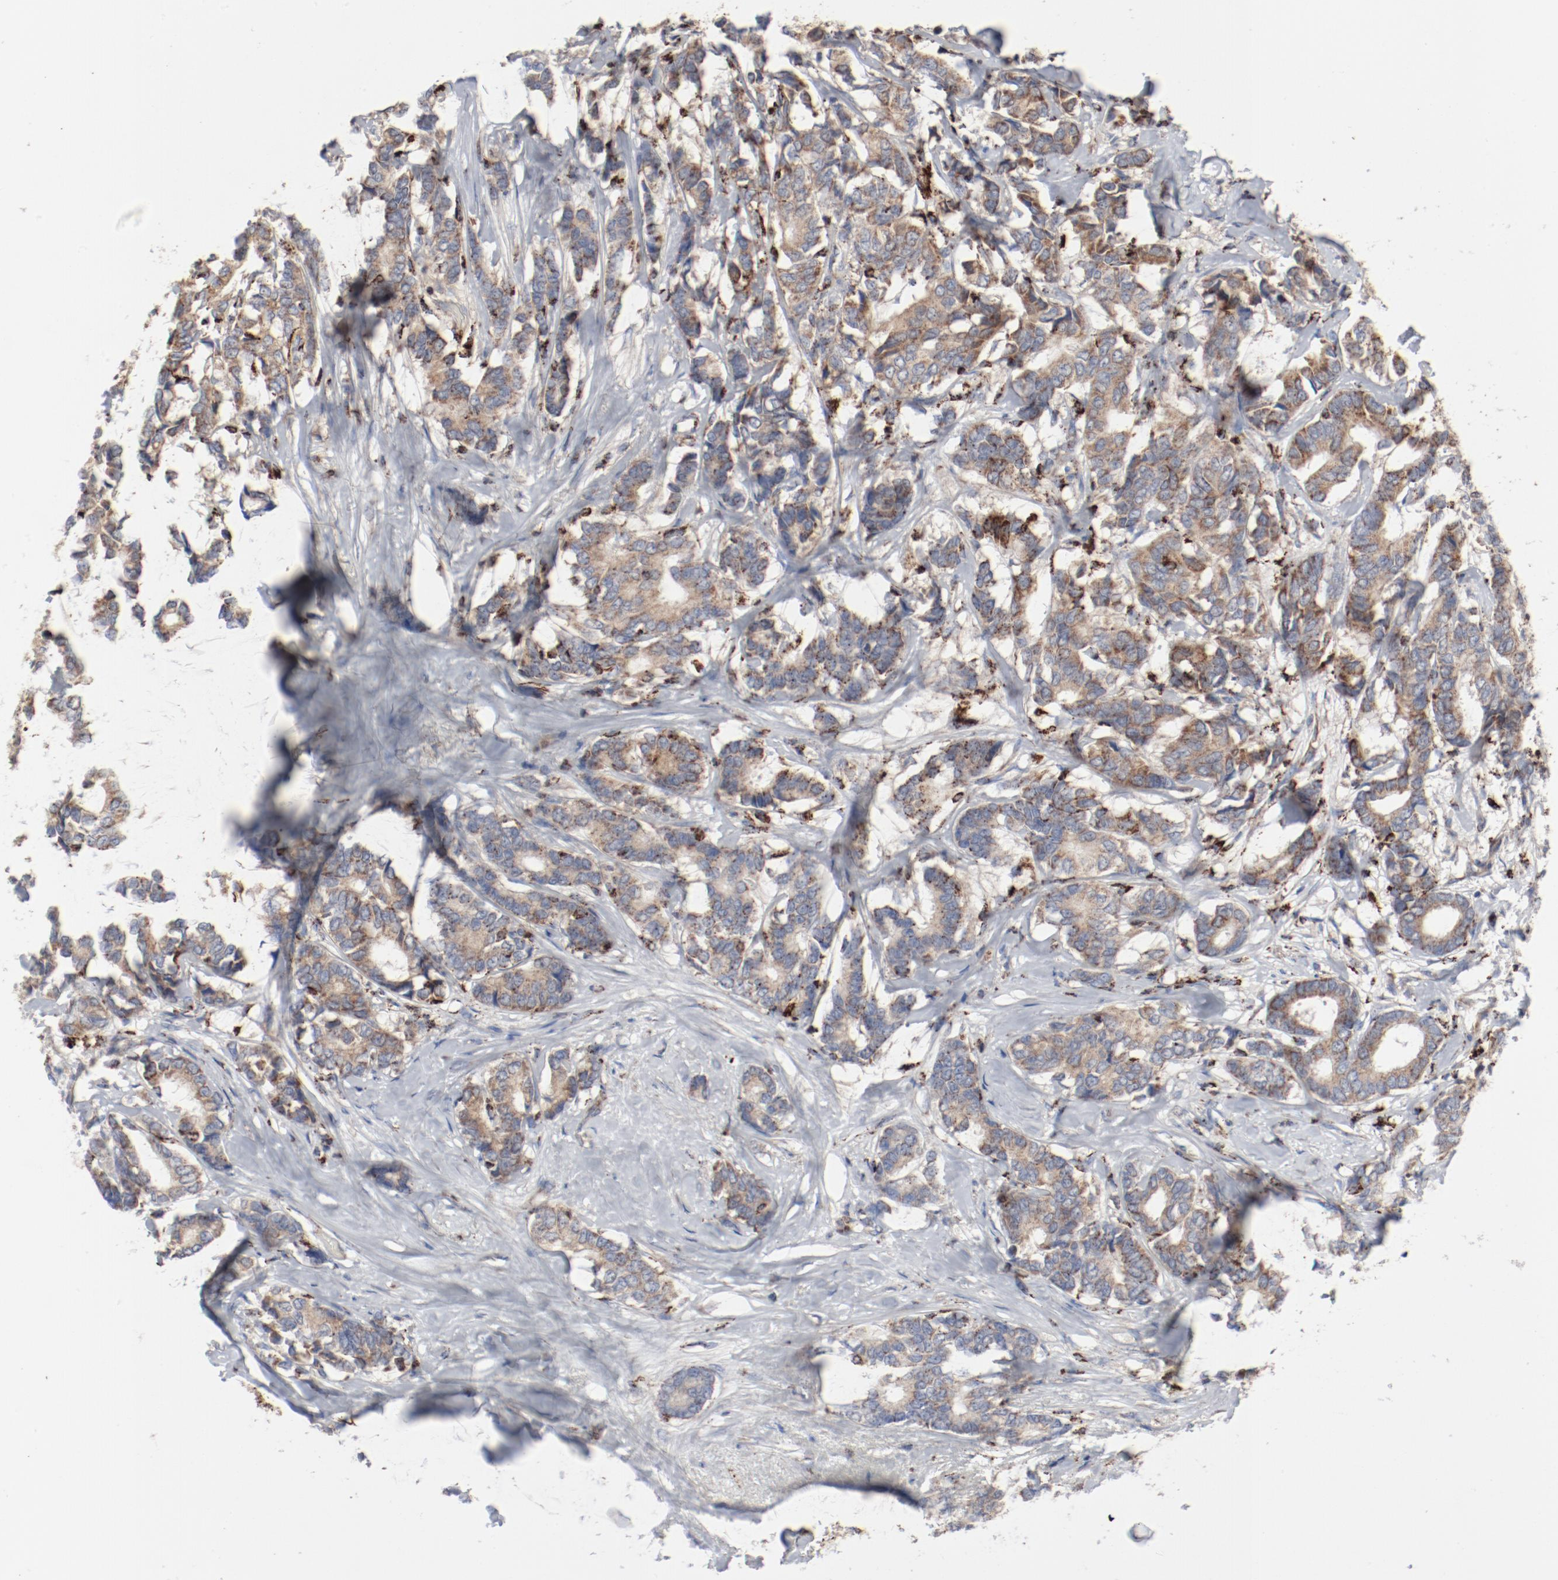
{"staining": {"intensity": "weak", "quantity": ">75%", "location": "cytoplasmic/membranous"}, "tissue": "breast cancer", "cell_type": "Tumor cells", "image_type": "cancer", "snomed": [{"axis": "morphology", "description": "Duct carcinoma"}, {"axis": "topography", "description": "Breast"}], "caption": "A low amount of weak cytoplasmic/membranous staining is seen in approximately >75% of tumor cells in breast infiltrating ductal carcinoma tissue.", "gene": "SETD3", "patient": {"sex": "female", "age": 87}}